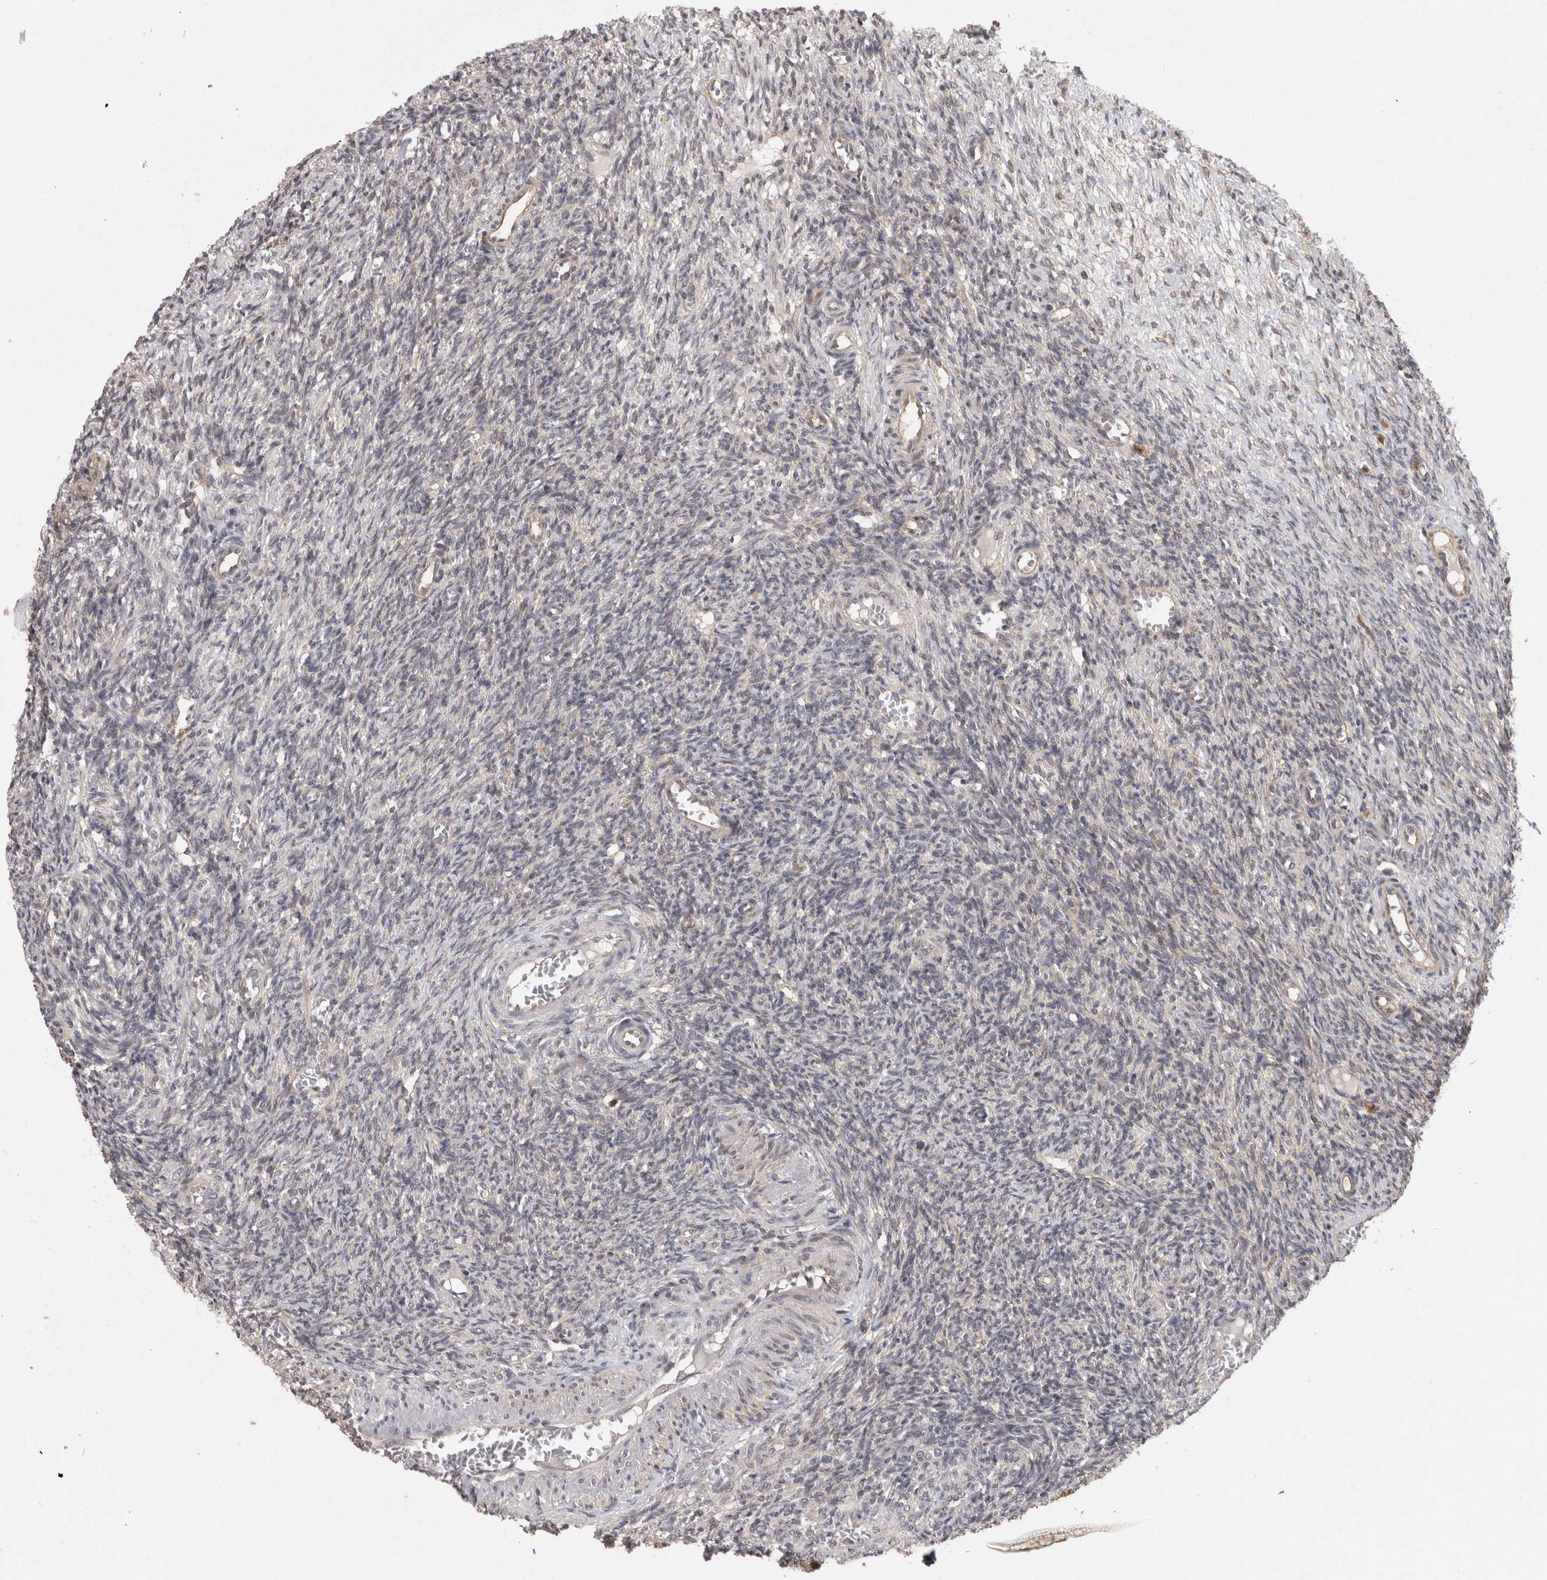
{"staining": {"intensity": "strong", "quantity": ">75%", "location": "cytoplasmic/membranous"}, "tissue": "ovary", "cell_type": "Follicle cells", "image_type": "normal", "snomed": [{"axis": "morphology", "description": "Normal tissue, NOS"}, {"axis": "topography", "description": "Ovary"}], "caption": "Follicle cells display high levels of strong cytoplasmic/membranous expression in approximately >75% of cells in normal human ovary.", "gene": "ACAT2", "patient": {"sex": "female", "age": 27}}